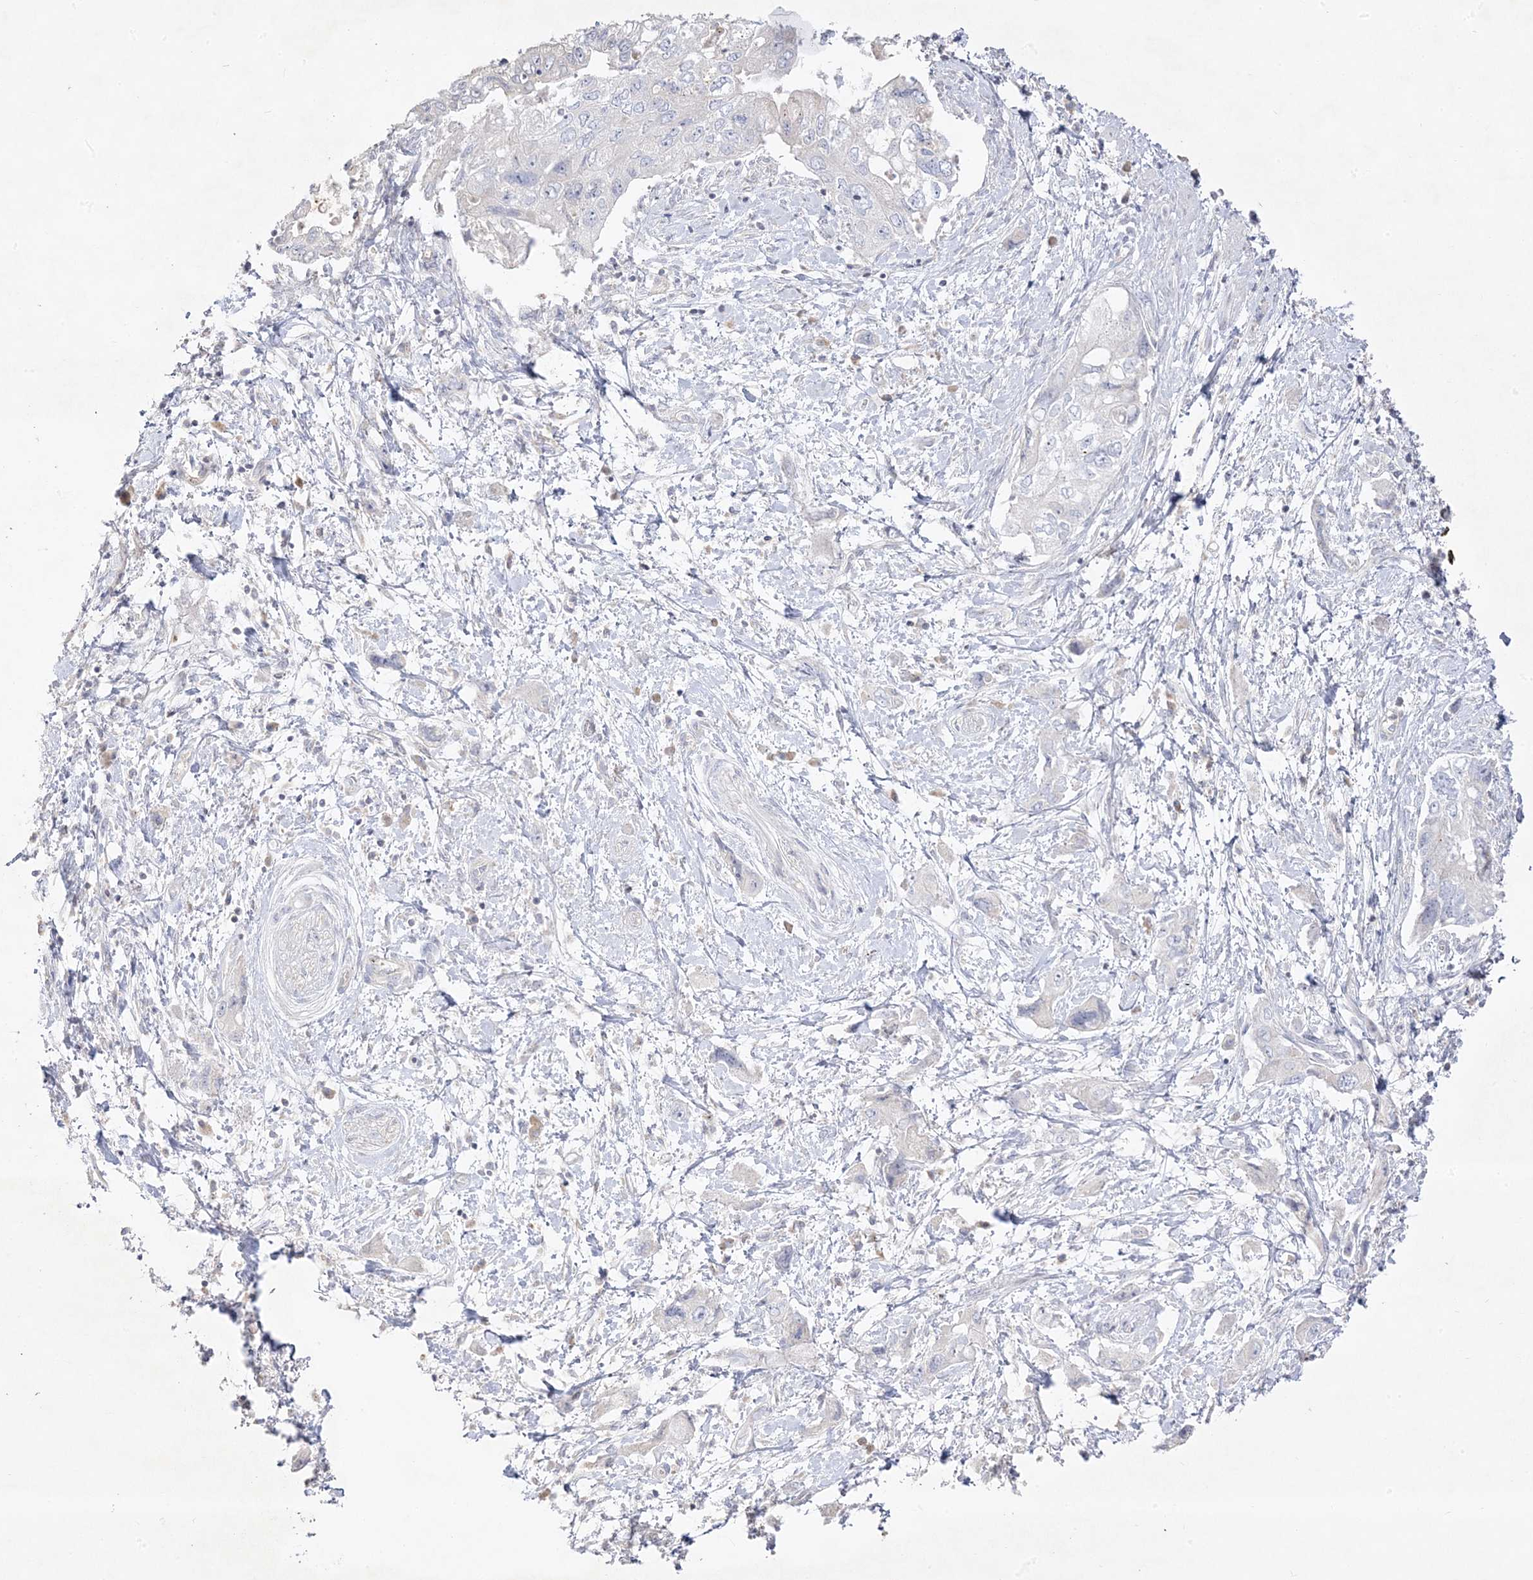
{"staining": {"intensity": "negative", "quantity": "none", "location": "none"}, "tissue": "pancreatic cancer", "cell_type": "Tumor cells", "image_type": "cancer", "snomed": [{"axis": "morphology", "description": "Adenocarcinoma, NOS"}, {"axis": "topography", "description": "Pancreas"}], "caption": "Human pancreatic cancer (adenocarcinoma) stained for a protein using IHC exhibits no positivity in tumor cells.", "gene": "TRANK1", "patient": {"sex": "female", "age": 73}}